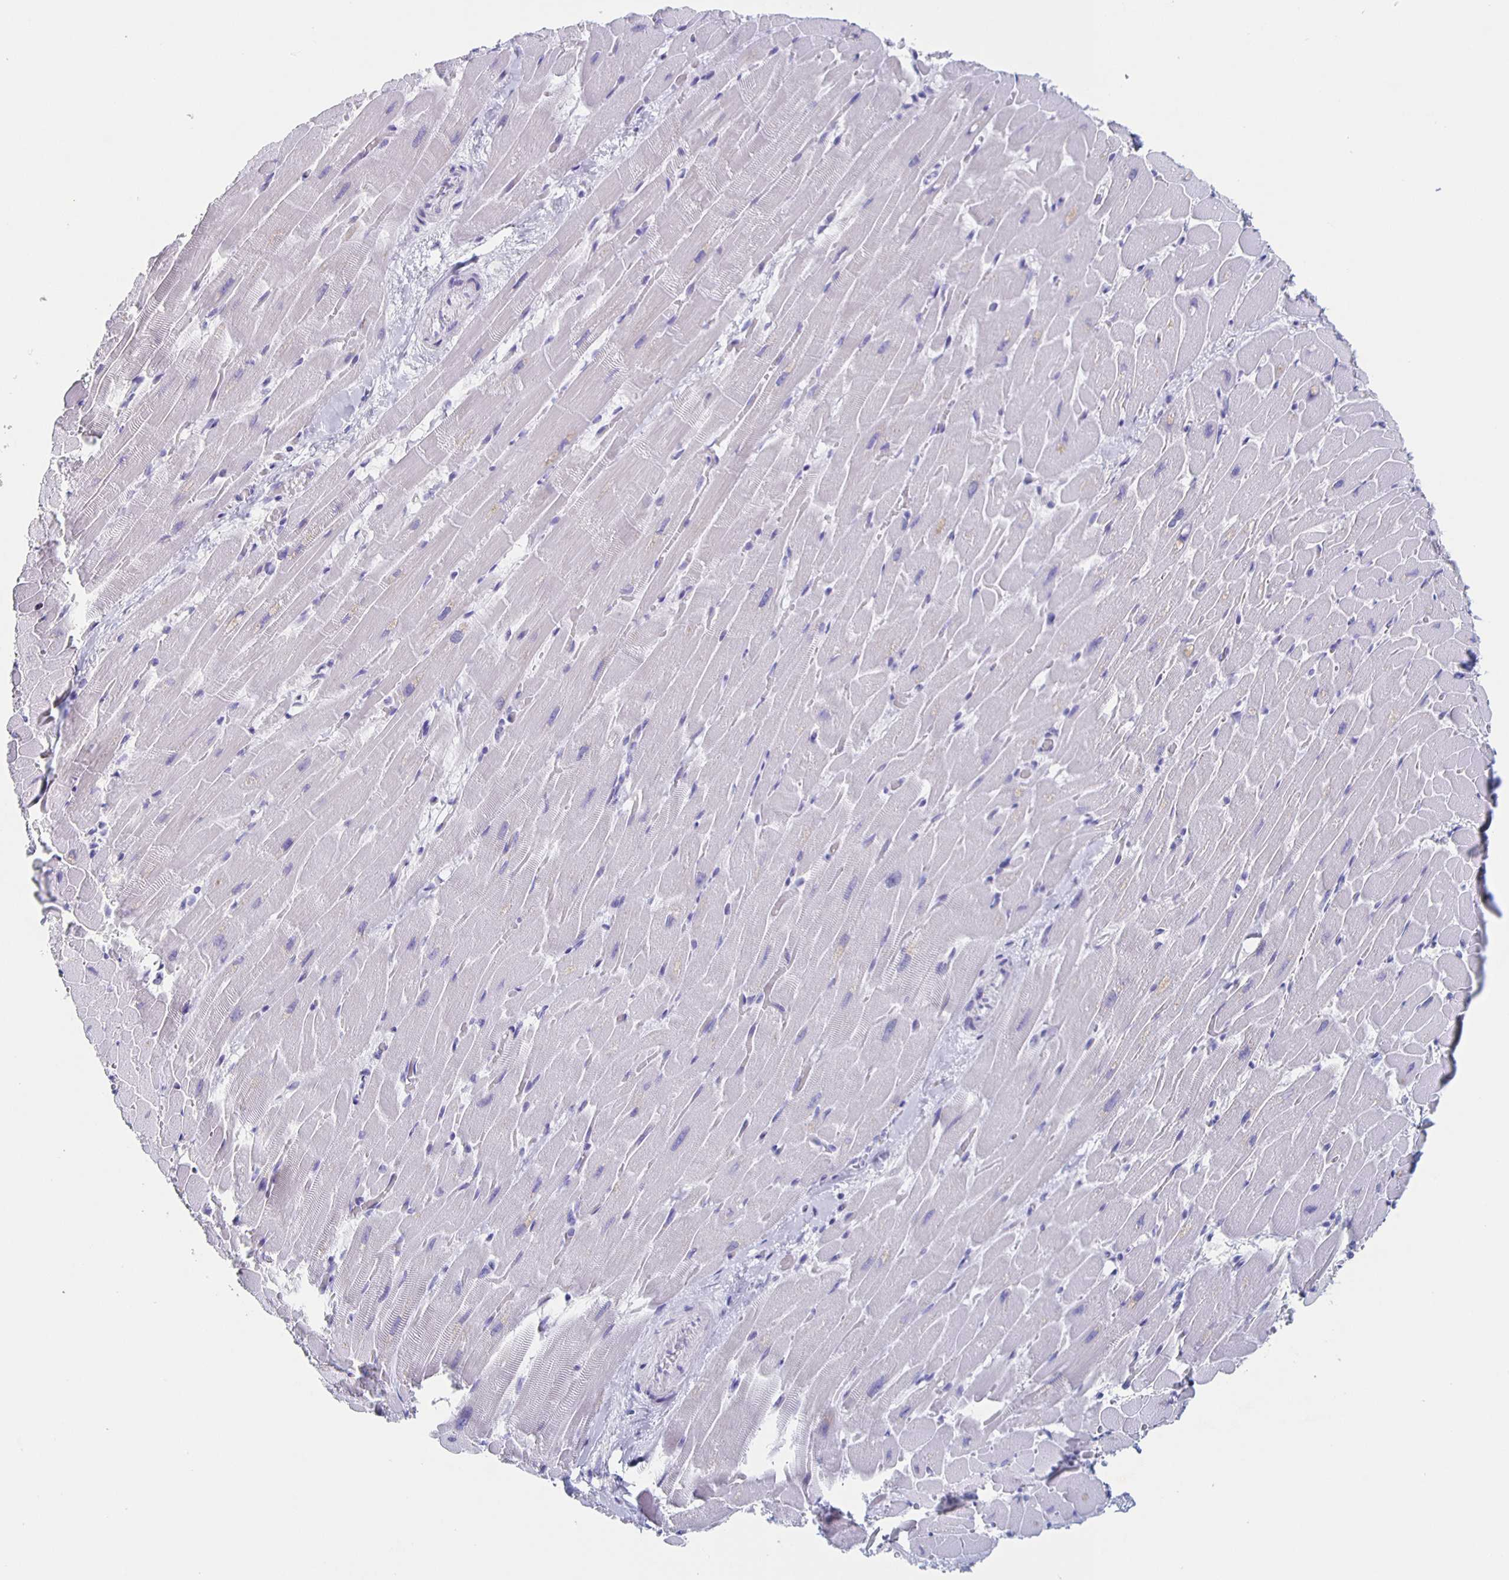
{"staining": {"intensity": "negative", "quantity": "none", "location": "none"}, "tissue": "heart muscle", "cell_type": "Cardiomyocytes", "image_type": "normal", "snomed": [{"axis": "morphology", "description": "Normal tissue, NOS"}, {"axis": "topography", "description": "Heart"}], "caption": "IHC of normal human heart muscle reveals no positivity in cardiomyocytes.", "gene": "SLC34A2", "patient": {"sex": "male", "age": 37}}